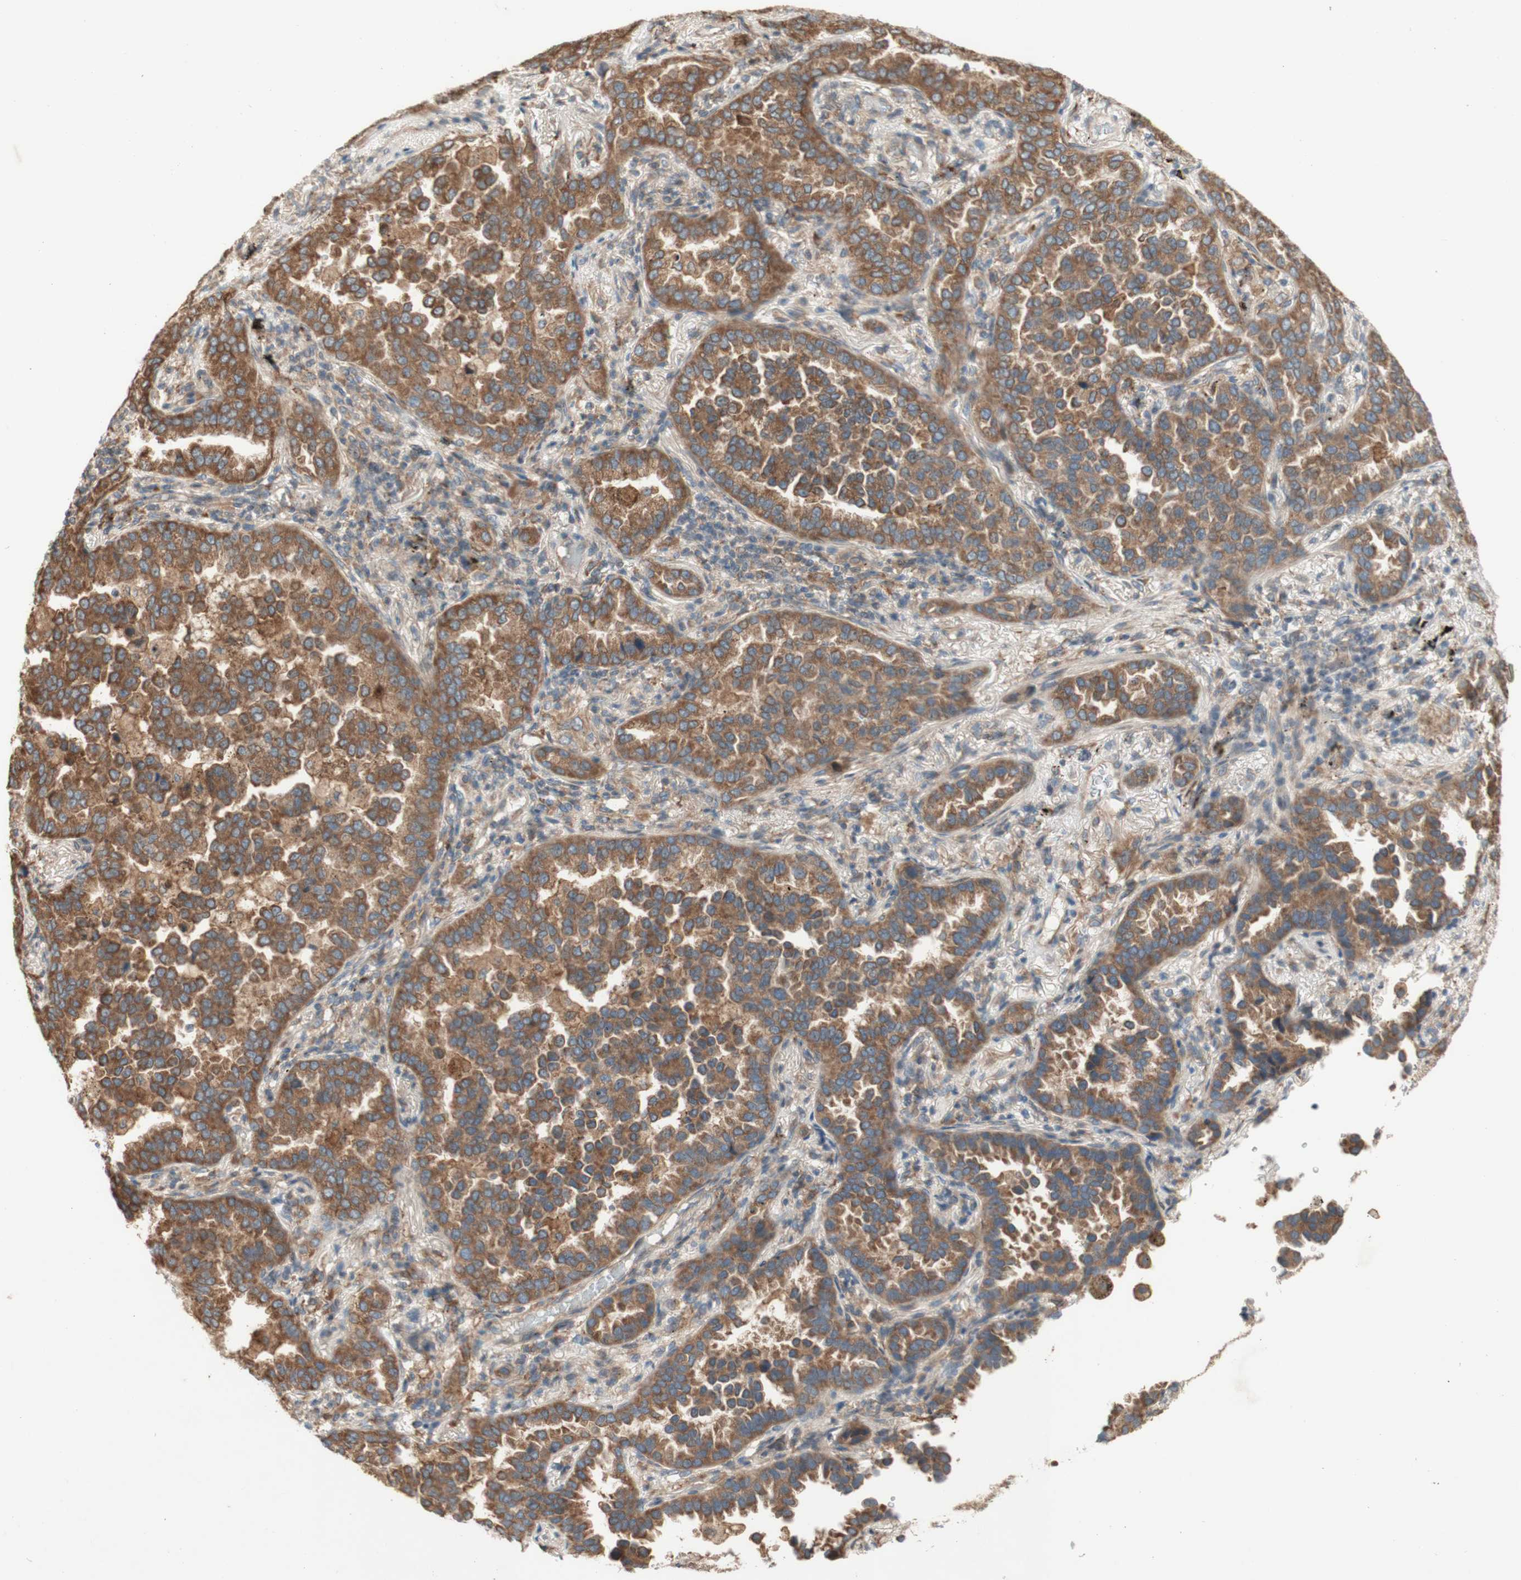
{"staining": {"intensity": "moderate", "quantity": ">75%", "location": "cytoplasmic/membranous"}, "tissue": "lung cancer", "cell_type": "Tumor cells", "image_type": "cancer", "snomed": [{"axis": "morphology", "description": "Normal tissue, NOS"}, {"axis": "morphology", "description": "Adenocarcinoma, NOS"}, {"axis": "topography", "description": "Lung"}], "caption": "DAB immunohistochemical staining of human lung adenocarcinoma shows moderate cytoplasmic/membranous protein staining in about >75% of tumor cells. (Stains: DAB in brown, nuclei in blue, Microscopy: brightfield microscopy at high magnification).", "gene": "SOCS2", "patient": {"sex": "male", "age": 59}}